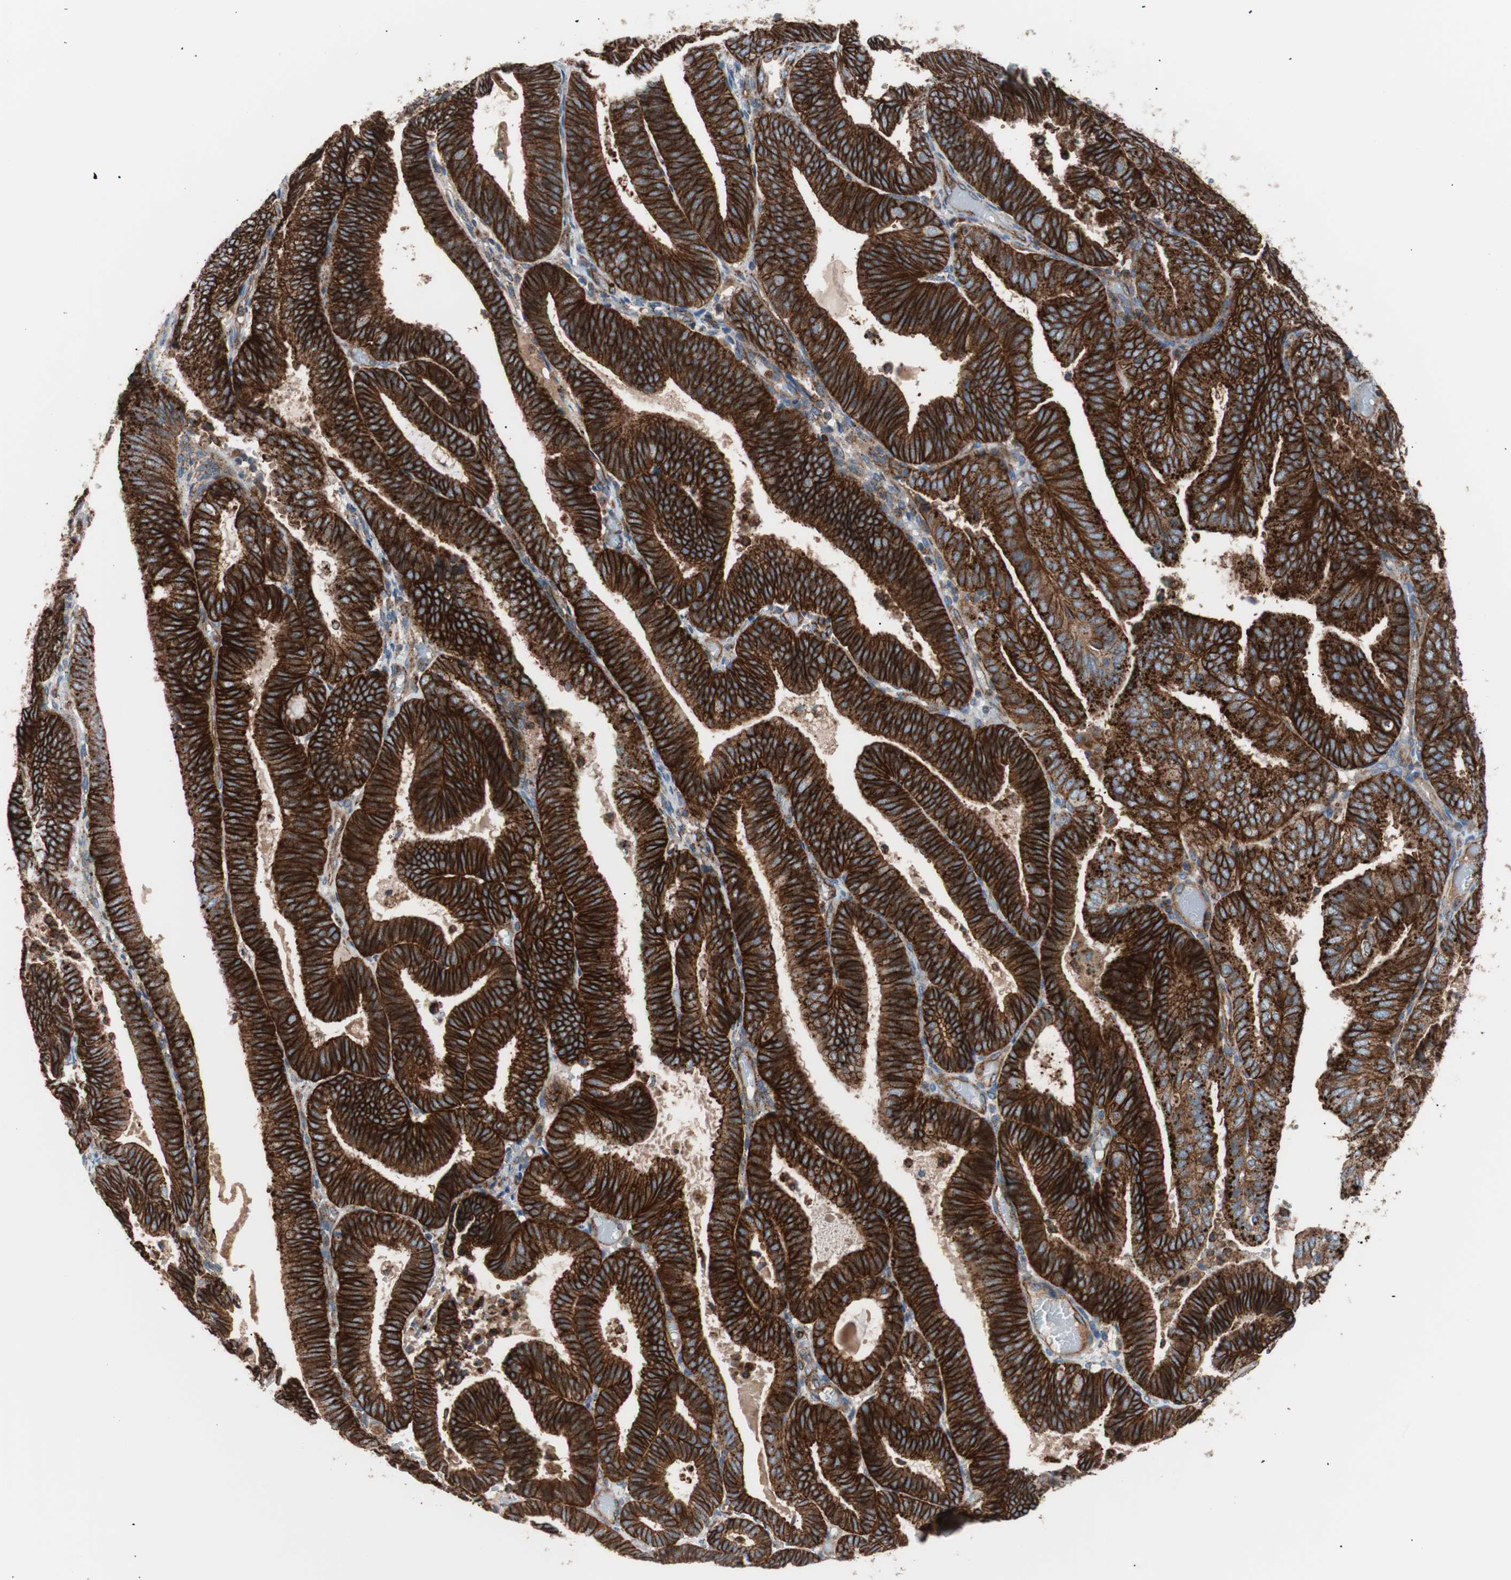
{"staining": {"intensity": "strong", "quantity": ">75%", "location": "cytoplasmic/membranous"}, "tissue": "endometrial cancer", "cell_type": "Tumor cells", "image_type": "cancer", "snomed": [{"axis": "morphology", "description": "Adenocarcinoma, NOS"}, {"axis": "topography", "description": "Uterus"}], "caption": "IHC photomicrograph of endometrial cancer (adenocarcinoma) stained for a protein (brown), which displays high levels of strong cytoplasmic/membranous positivity in approximately >75% of tumor cells.", "gene": "FLOT2", "patient": {"sex": "female", "age": 60}}